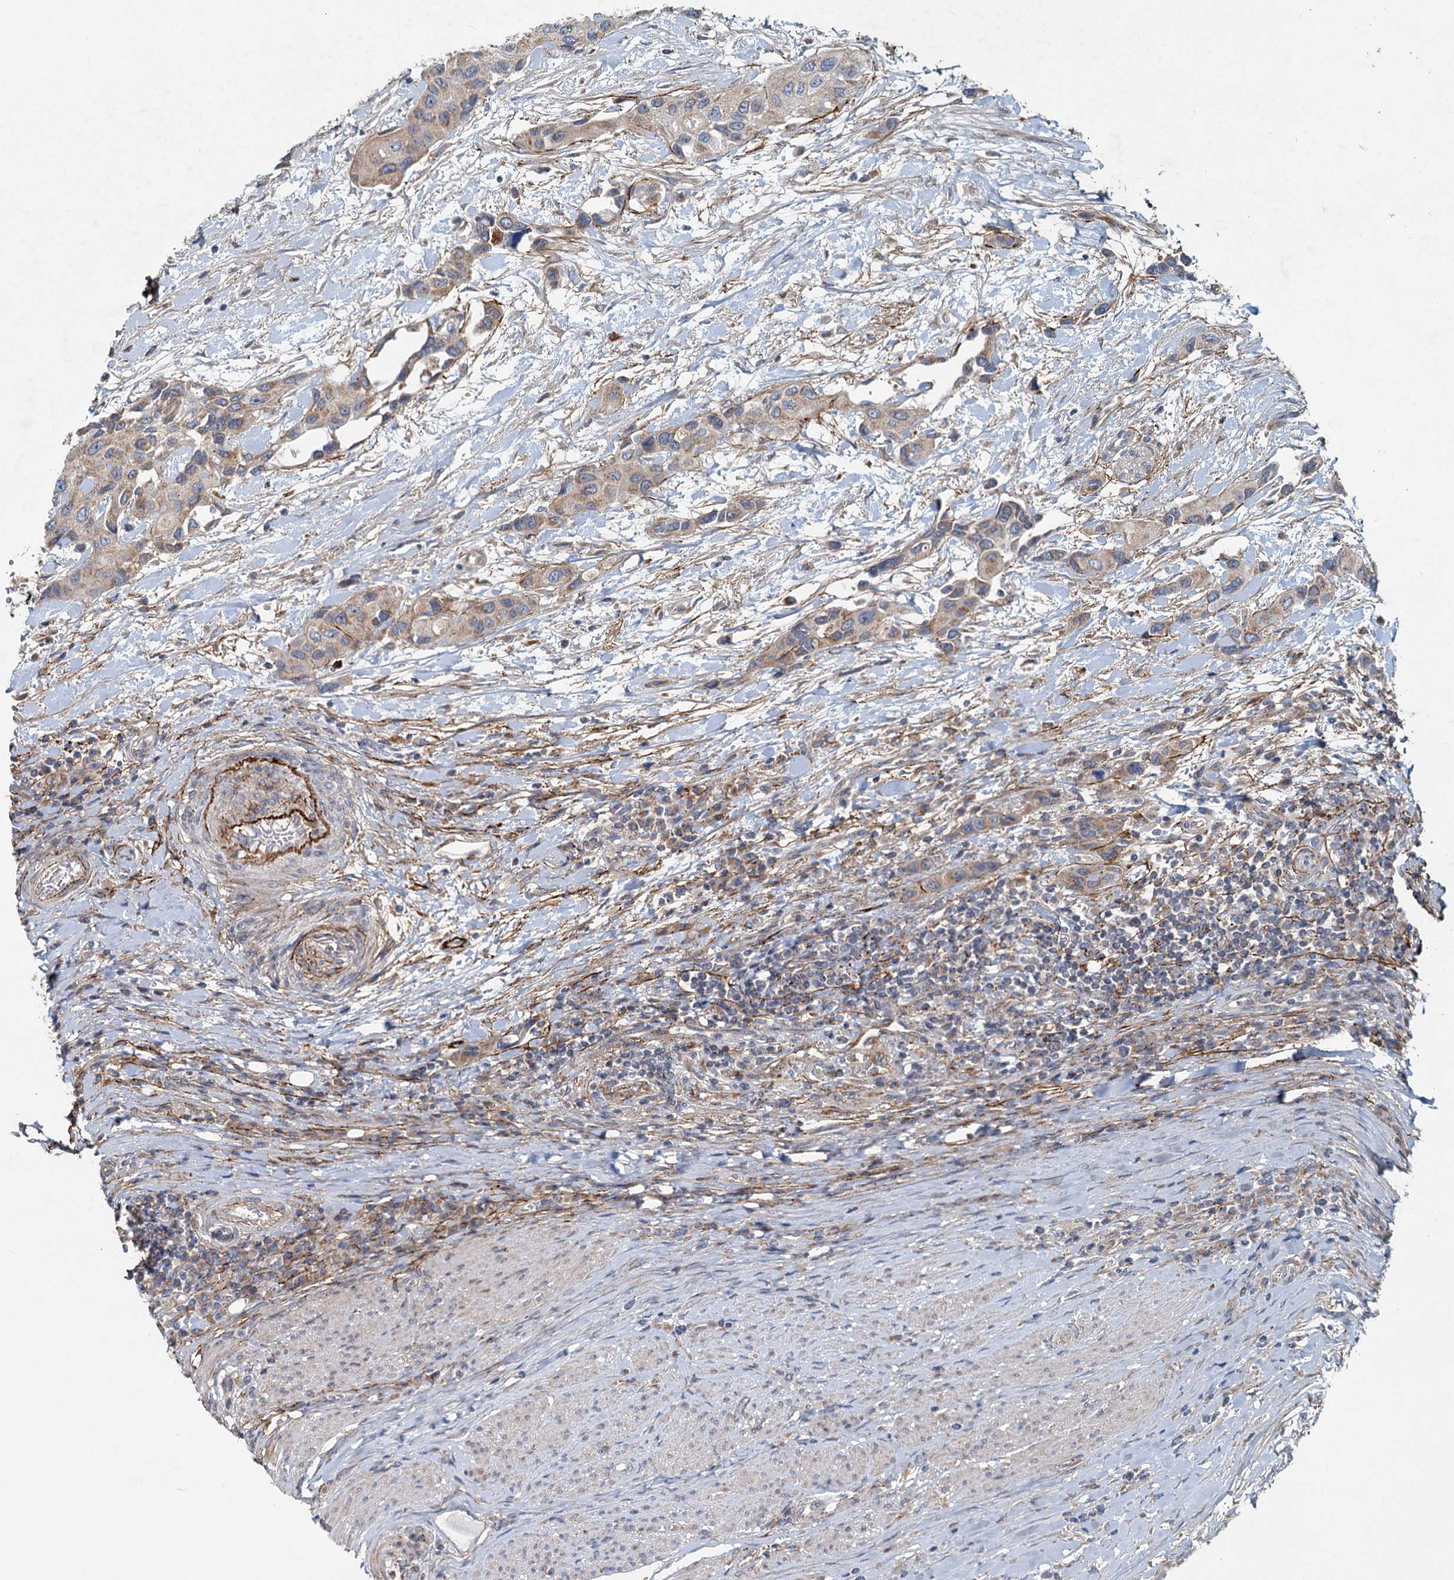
{"staining": {"intensity": "weak", "quantity": "25%-75%", "location": "cytoplasmic/membranous"}, "tissue": "urothelial cancer", "cell_type": "Tumor cells", "image_type": "cancer", "snomed": [{"axis": "morphology", "description": "Normal tissue, NOS"}, {"axis": "morphology", "description": "Urothelial carcinoma, High grade"}, {"axis": "topography", "description": "Vascular tissue"}, {"axis": "topography", "description": "Urinary bladder"}], "caption": "Immunohistochemical staining of high-grade urothelial carcinoma displays weak cytoplasmic/membranous protein positivity in approximately 25%-75% of tumor cells. Nuclei are stained in blue.", "gene": "ADCY2", "patient": {"sex": "female", "age": 56}}